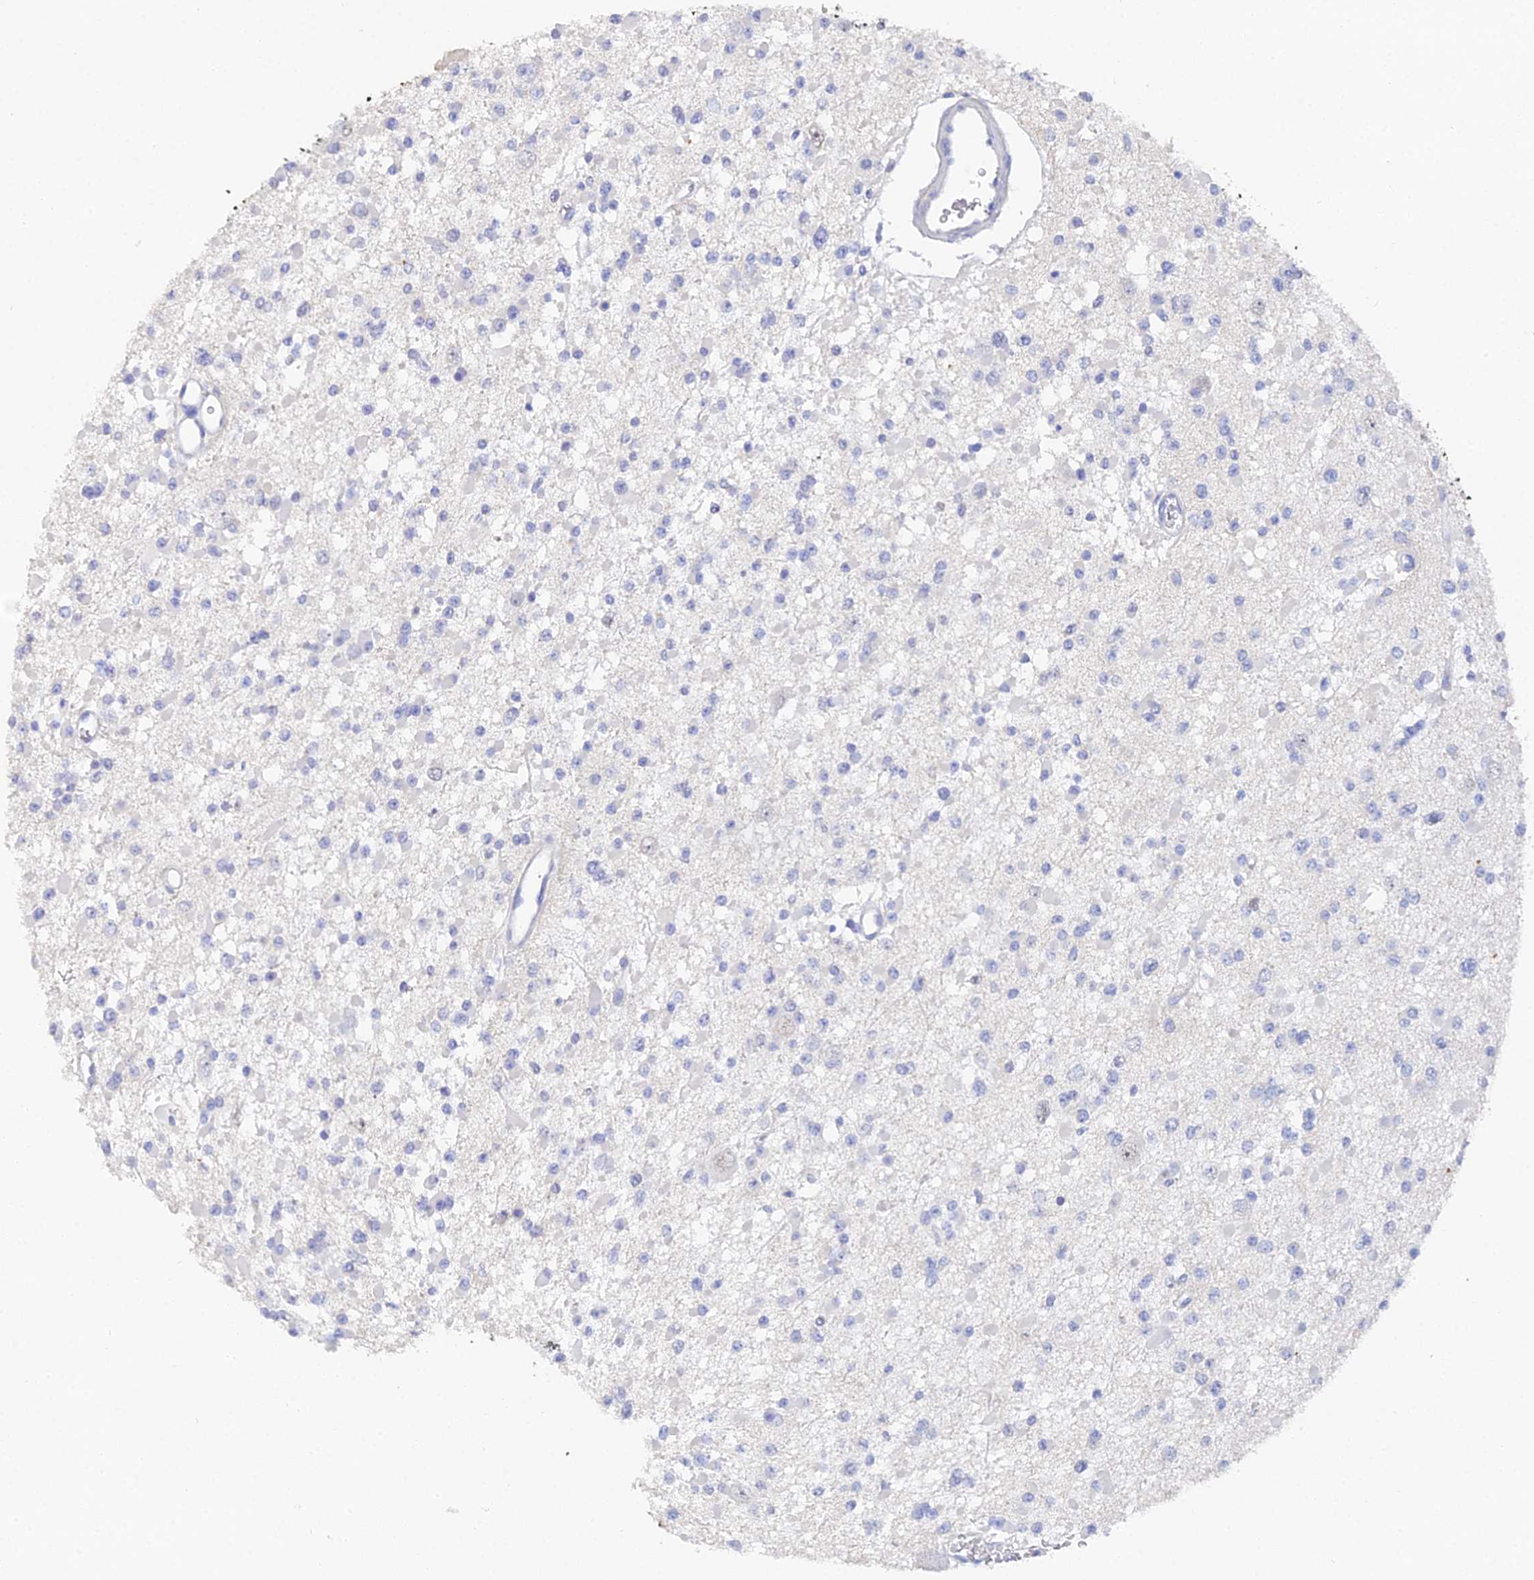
{"staining": {"intensity": "negative", "quantity": "none", "location": "none"}, "tissue": "glioma", "cell_type": "Tumor cells", "image_type": "cancer", "snomed": [{"axis": "morphology", "description": "Glioma, malignant, Low grade"}, {"axis": "topography", "description": "Brain"}], "caption": "Image shows no protein positivity in tumor cells of malignant glioma (low-grade) tissue. (DAB immunohistochemistry with hematoxylin counter stain).", "gene": "MCM2", "patient": {"sex": "female", "age": 22}}